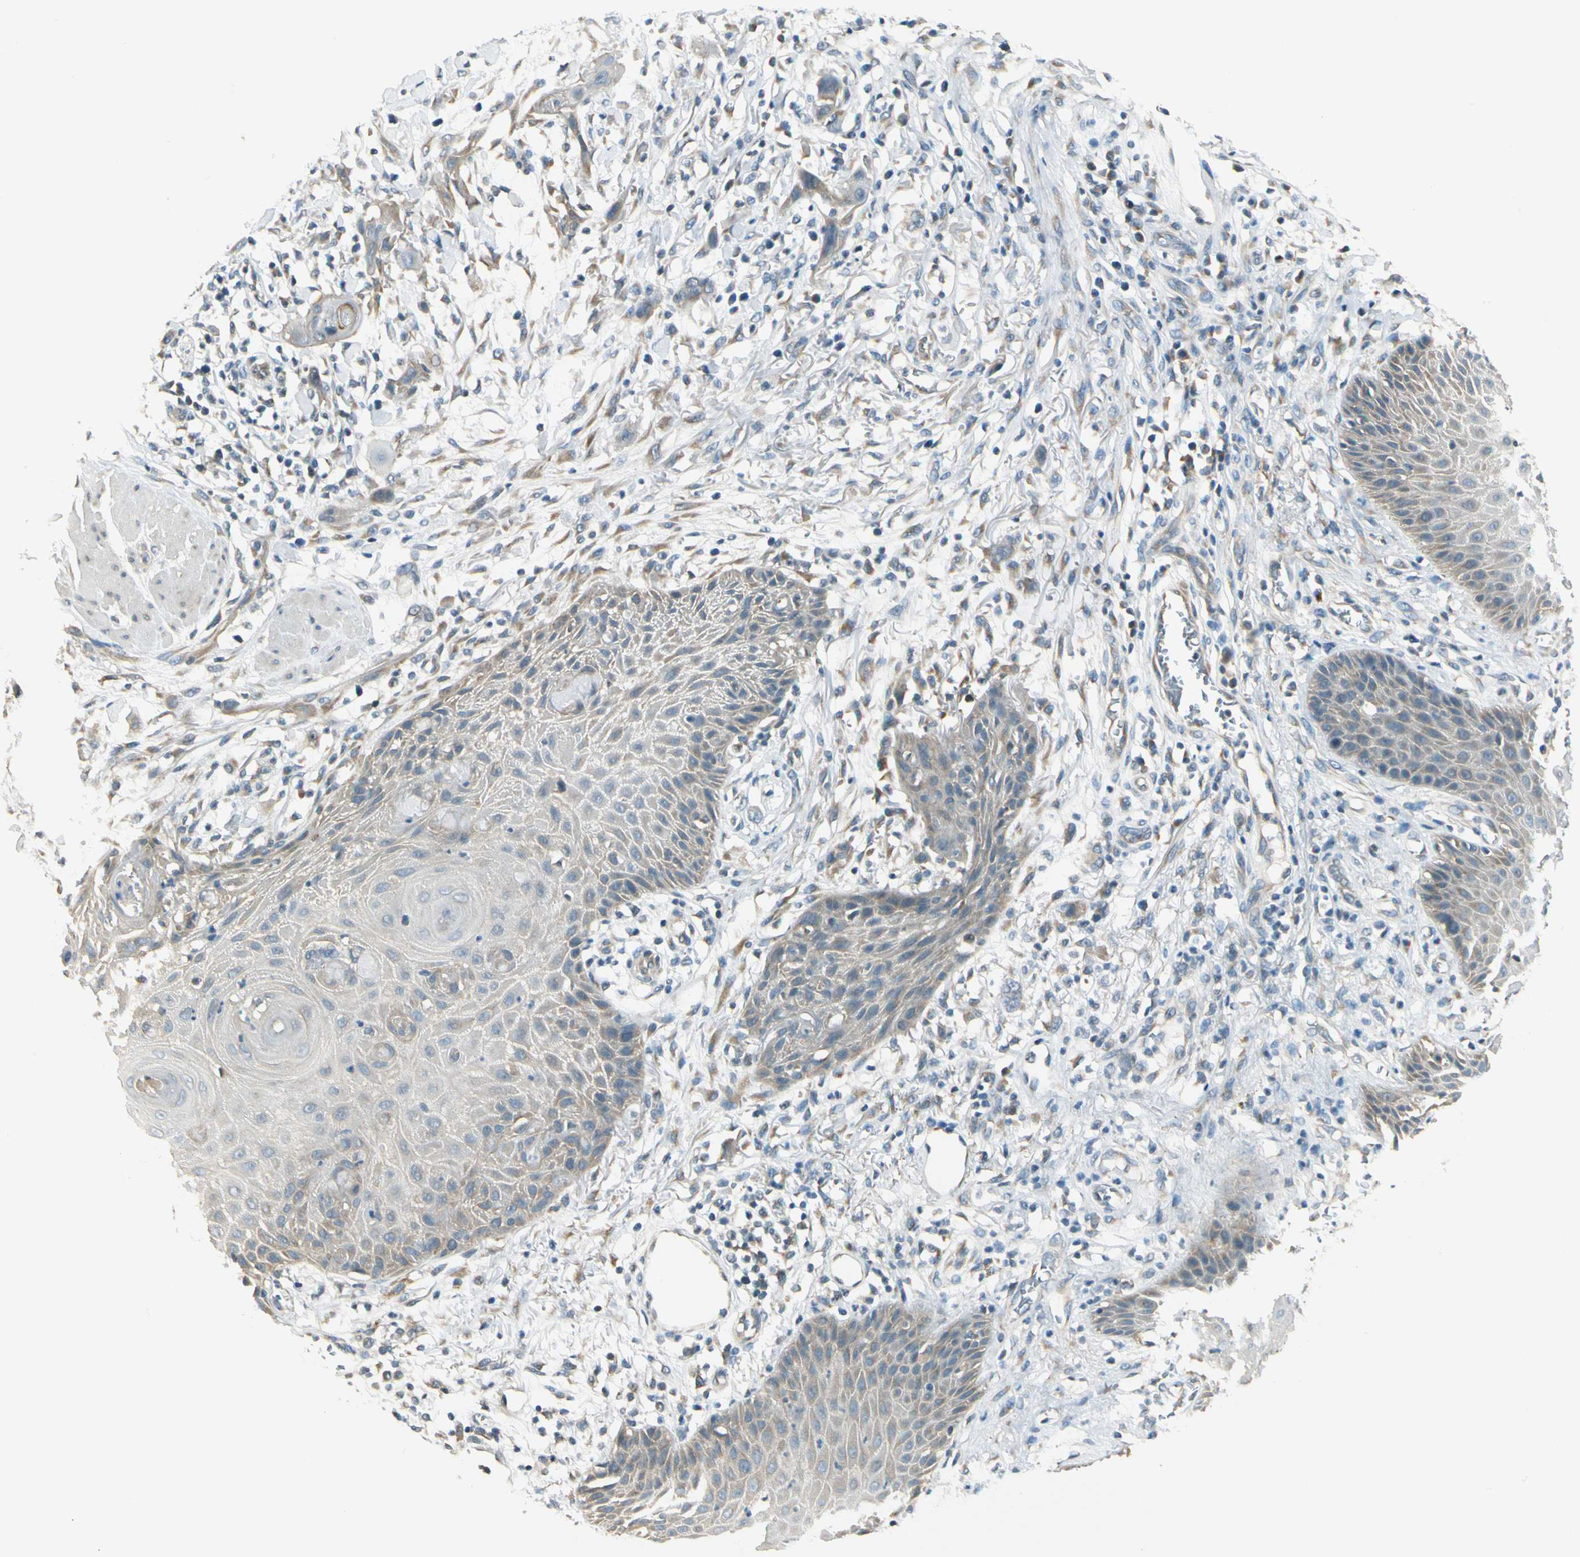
{"staining": {"intensity": "weak", "quantity": "<25%", "location": "cytoplasmic/membranous"}, "tissue": "skin cancer", "cell_type": "Tumor cells", "image_type": "cancer", "snomed": [{"axis": "morphology", "description": "Normal tissue, NOS"}, {"axis": "morphology", "description": "Squamous cell carcinoma, NOS"}, {"axis": "topography", "description": "Skin"}], "caption": "The IHC micrograph has no significant positivity in tumor cells of skin cancer (squamous cell carcinoma) tissue.", "gene": "BNIP1", "patient": {"sex": "female", "age": 59}}